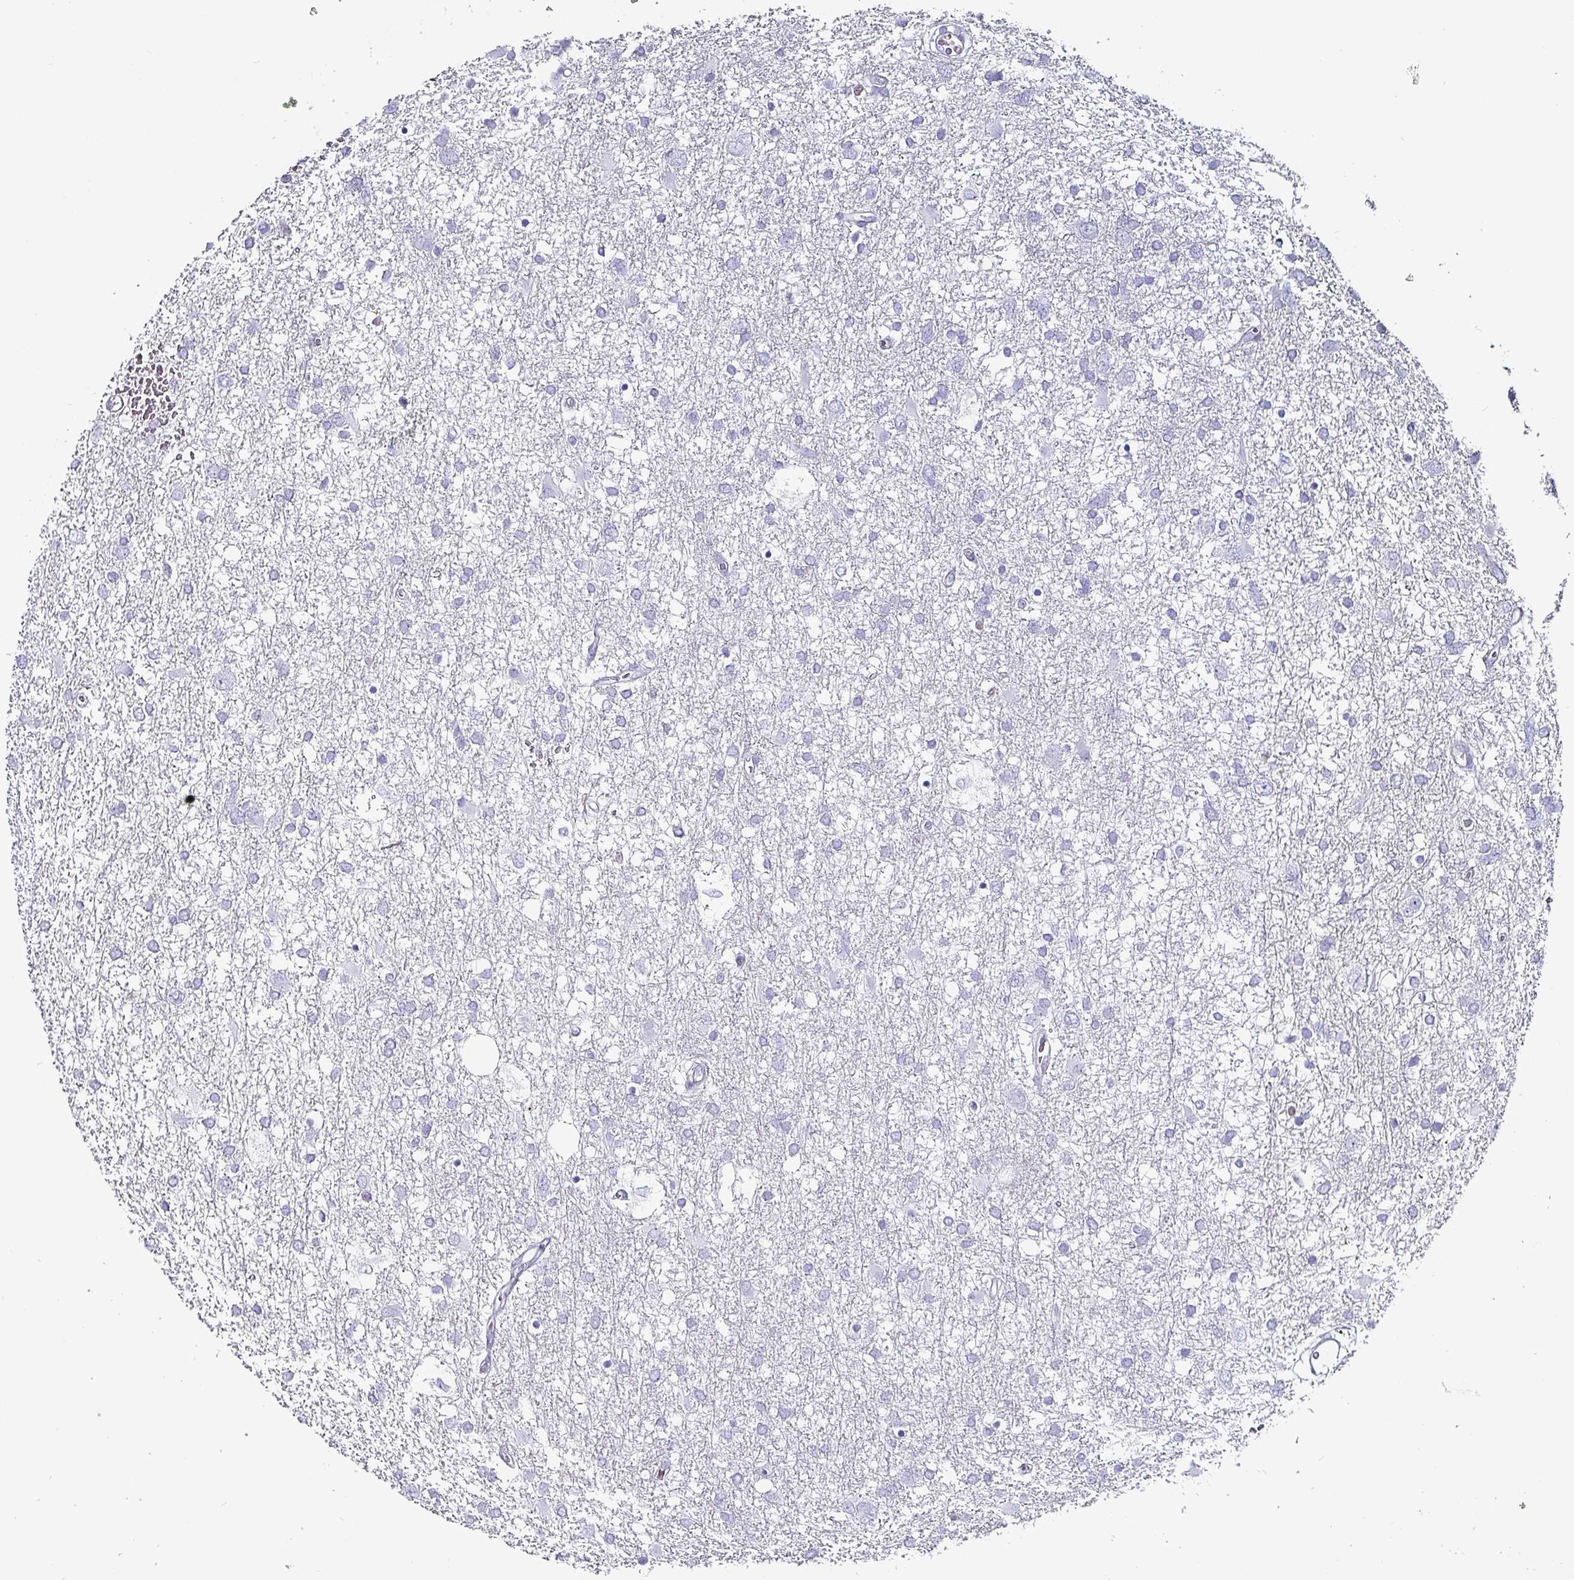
{"staining": {"intensity": "negative", "quantity": "none", "location": "none"}, "tissue": "glioma", "cell_type": "Tumor cells", "image_type": "cancer", "snomed": [{"axis": "morphology", "description": "Glioma, malignant, High grade"}, {"axis": "topography", "description": "Brain"}], "caption": "DAB immunohistochemical staining of human malignant glioma (high-grade) displays no significant staining in tumor cells.", "gene": "ZNF816-ZNF321P", "patient": {"sex": "male", "age": 61}}